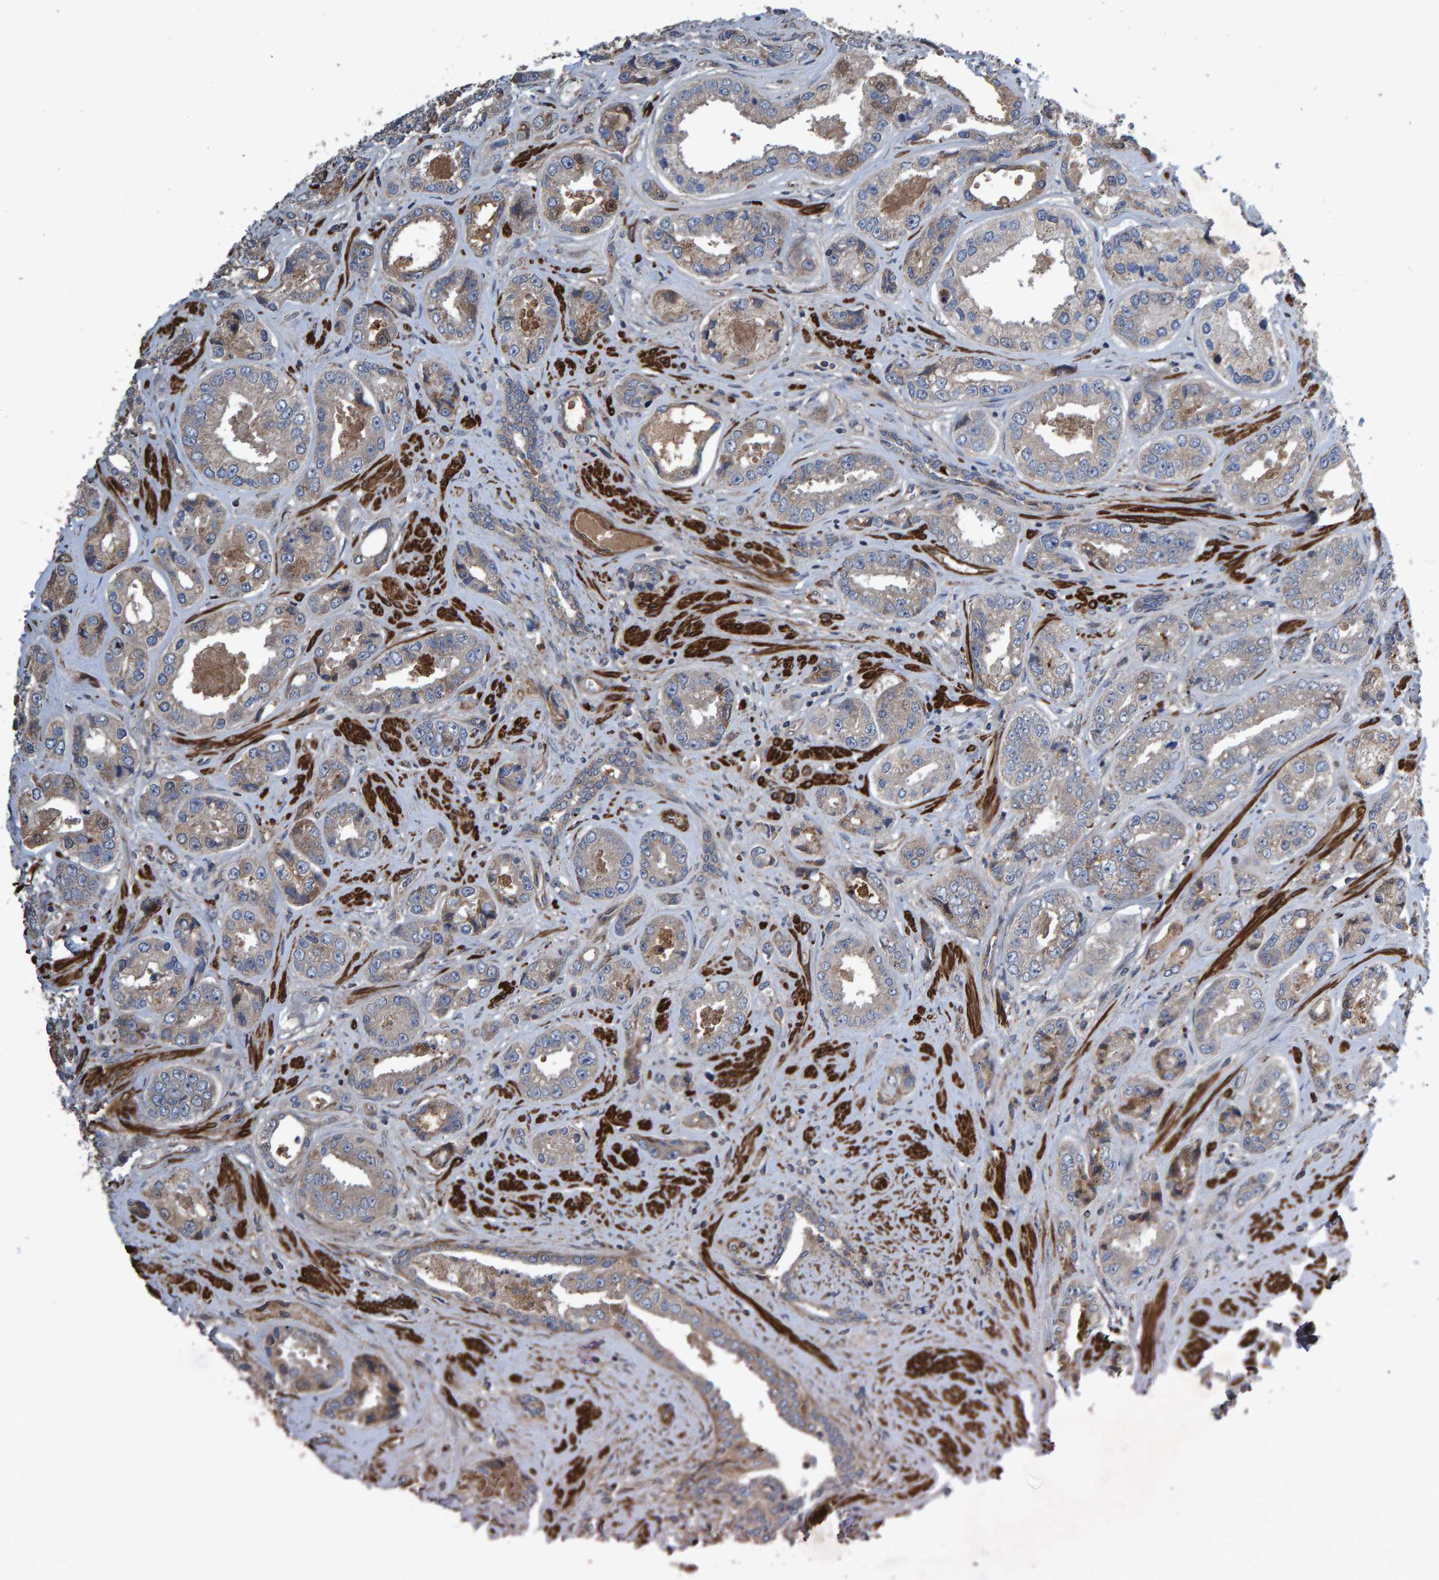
{"staining": {"intensity": "weak", "quantity": "25%-75%", "location": "cytoplasmic/membranous"}, "tissue": "prostate cancer", "cell_type": "Tumor cells", "image_type": "cancer", "snomed": [{"axis": "morphology", "description": "Adenocarcinoma, High grade"}, {"axis": "topography", "description": "Prostate"}], "caption": "Immunohistochemistry (IHC) micrograph of neoplastic tissue: prostate cancer stained using IHC displays low levels of weak protein expression localized specifically in the cytoplasmic/membranous of tumor cells, appearing as a cytoplasmic/membranous brown color.", "gene": "SLIT2", "patient": {"sex": "male", "age": 61}}